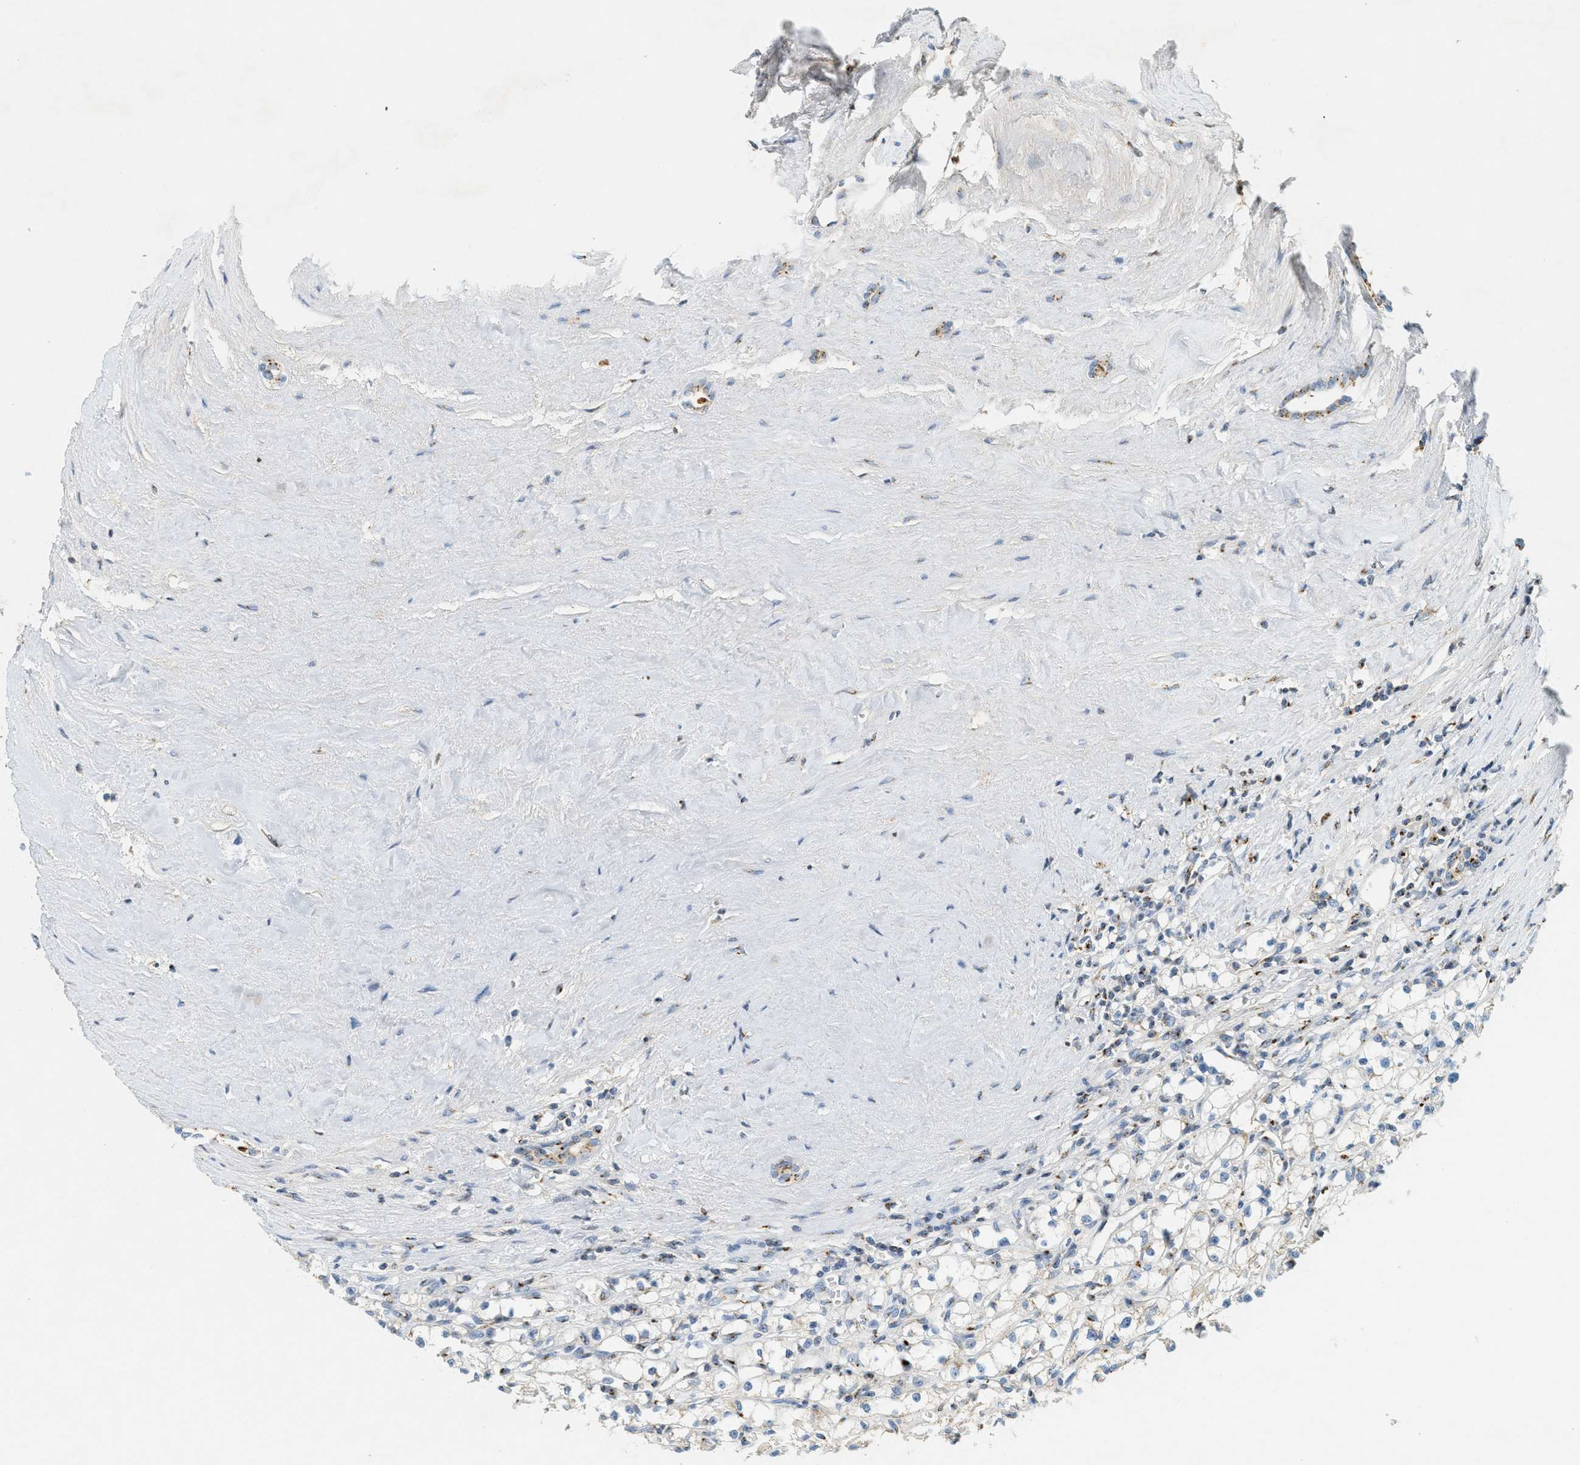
{"staining": {"intensity": "negative", "quantity": "none", "location": "none"}, "tissue": "renal cancer", "cell_type": "Tumor cells", "image_type": "cancer", "snomed": [{"axis": "morphology", "description": "Adenocarcinoma, NOS"}, {"axis": "topography", "description": "Kidney"}], "caption": "Tumor cells show no significant positivity in renal cancer (adenocarcinoma).", "gene": "ENTPD4", "patient": {"sex": "male", "age": 56}}